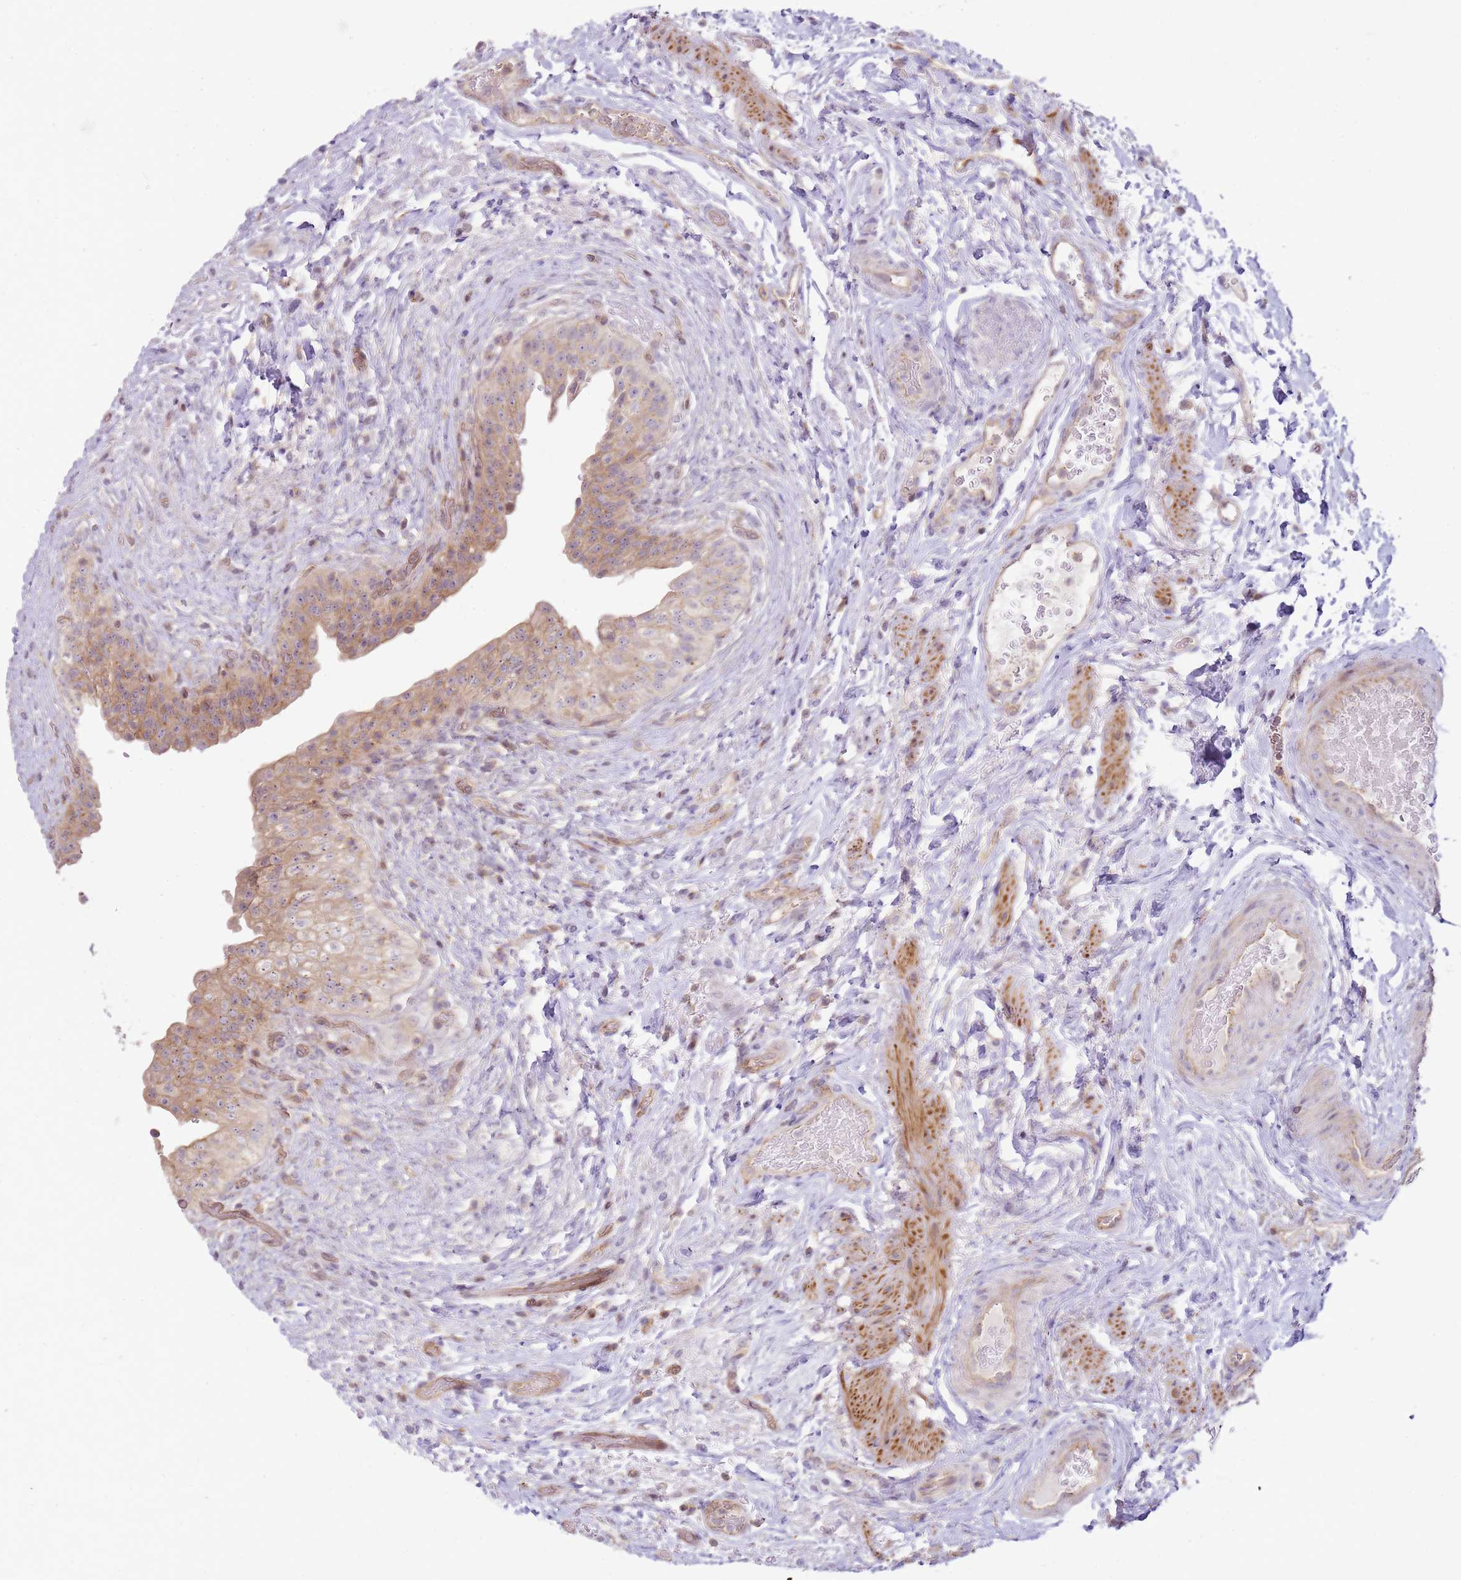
{"staining": {"intensity": "moderate", "quantity": "25%-75%", "location": "cytoplasmic/membranous"}, "tissue": "urinary bladder", "cell_type": "Urothelial cells", "image_type": "normal", "snomed": [{"axis": "morphology", "description": "Normal tissue, NOS"}, {"axis": "topography", "description": "Urinary bladder"}], "caption": "Moderate cytoplasmic/membranous positivity for a protein is seen in approximately 25%-75% of urothelial cells of benign urinary bladder using IHC.", "gene": "GRAP", "patient": {"sex": "male", "age": 69}}